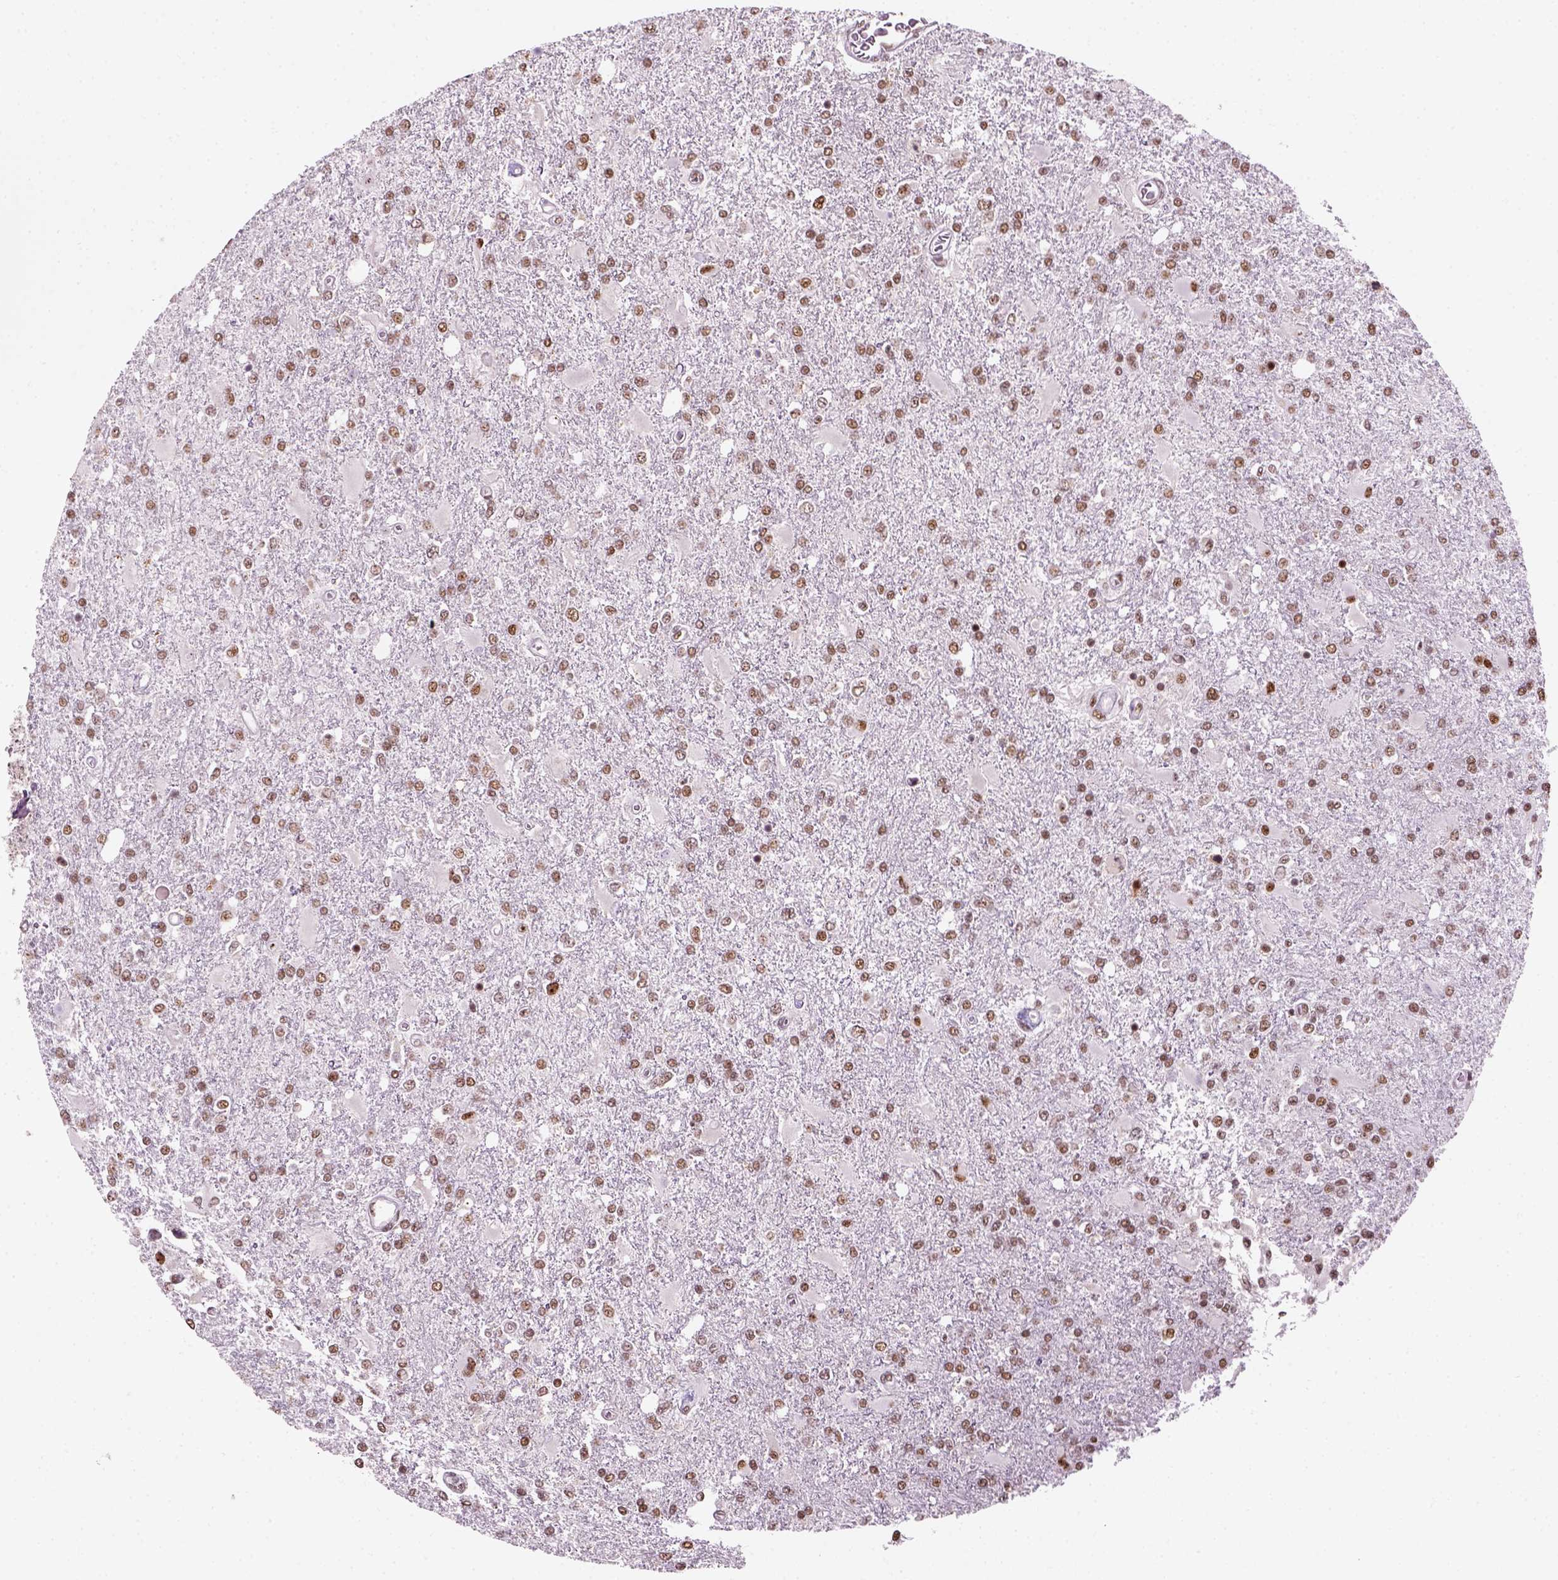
{"staining": {"intensity": "moderate", "quantity": ">75%", "location": "nuclear"}, "tissue": "glioma", "cell_type": "Tumor cells", "image_type": "cancer", "snomed": [{"axis": "morphology", "description": "Glioma, malignant, High grade"}, {"axis": "topography", "description": "Cerebral cortex"}], "caption": "Immunohistochemical staining of human malignant high-grade glioma demonstrates medium levels of moderate nuclear protein staining in about >75% of tumor cells. (Stains: DAB (3,3'-diaminobenzidine) in brown, nuclei in blue, Microscopy: brightfield microscopy at high magnification).", "gene": "GTF2F1", "patient": {"sex": "male", "age": 79}}